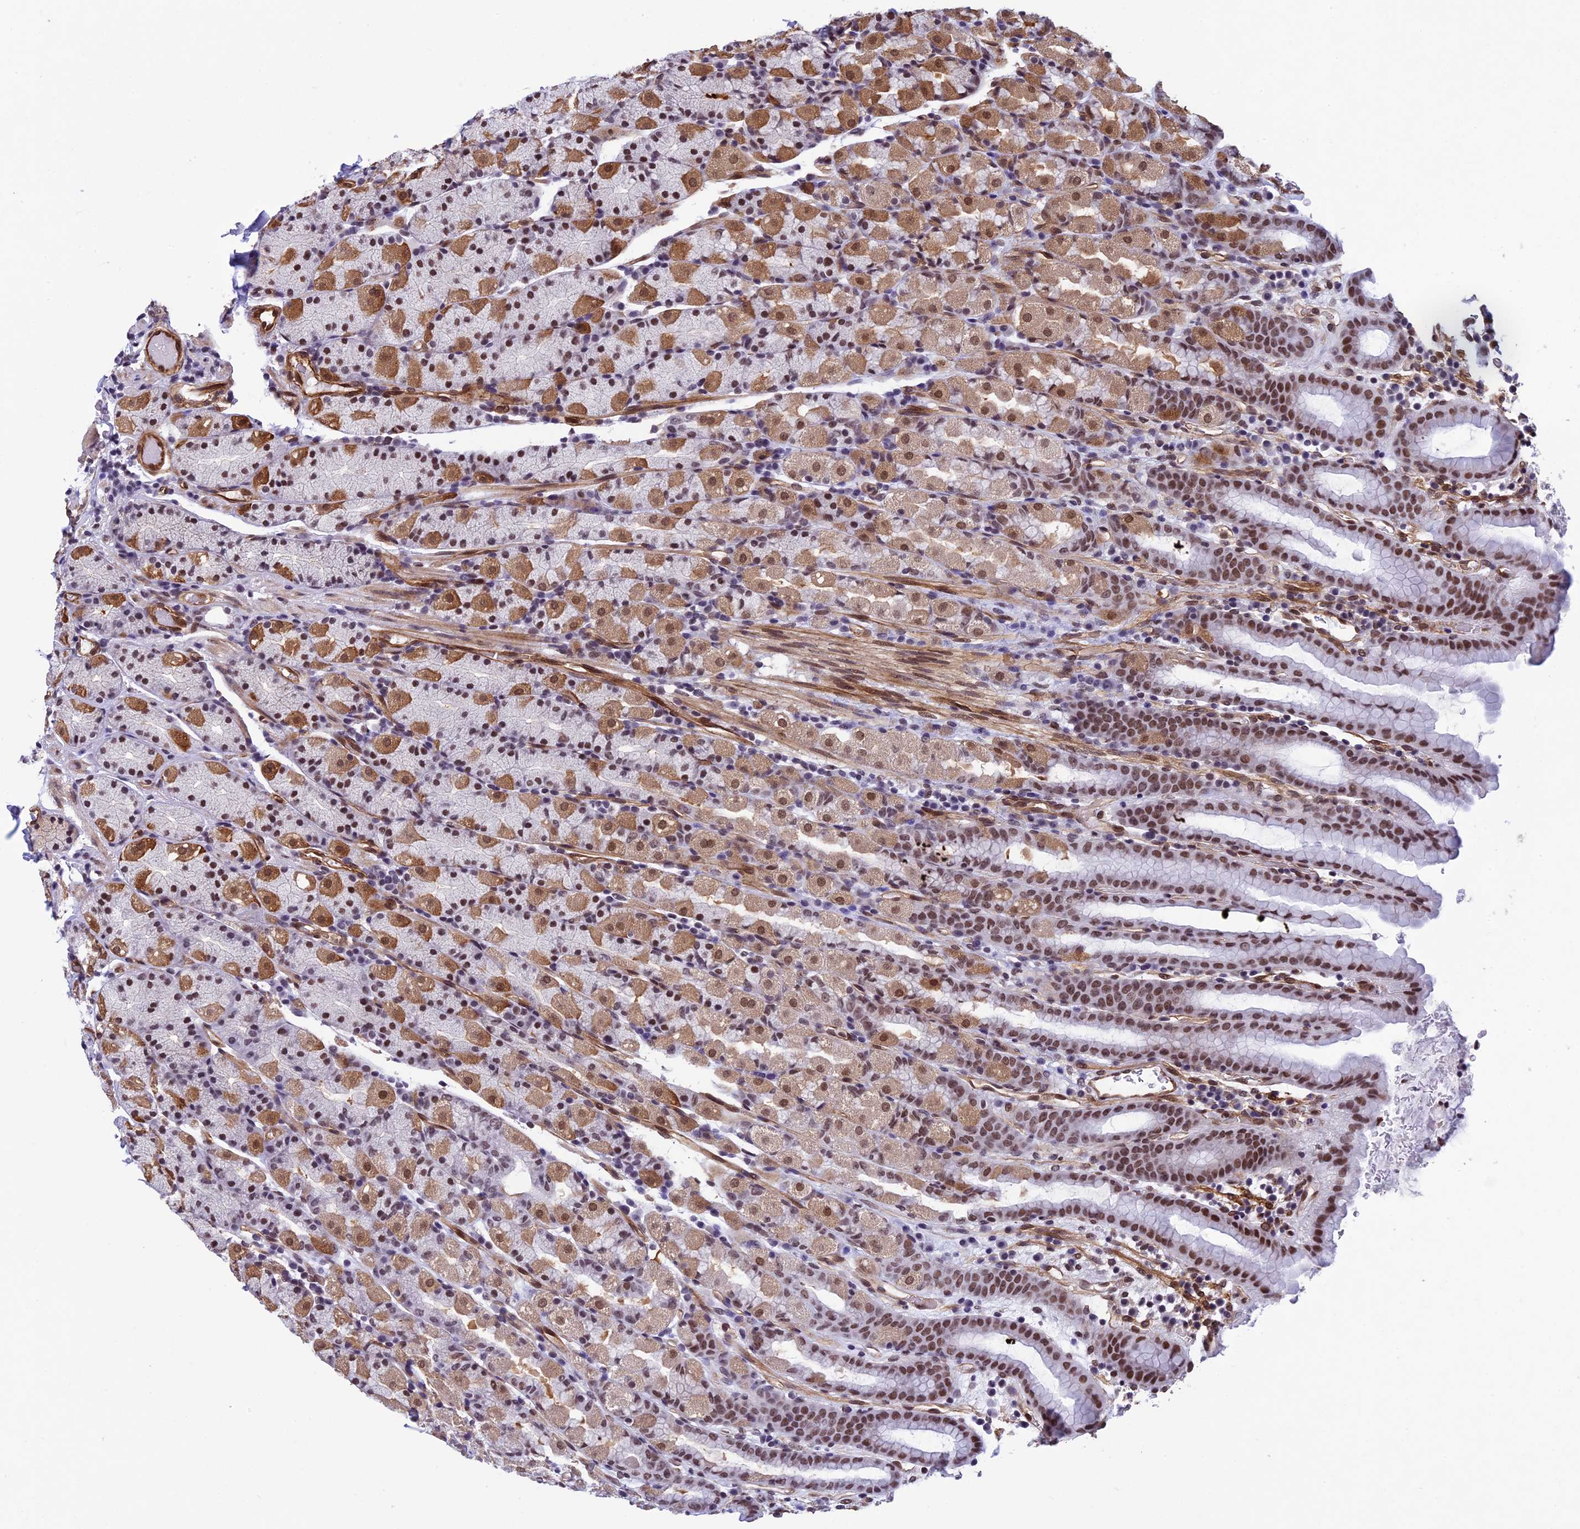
{"staining": {"intensity": "strong", "quantity": ">75%", "location": "cytoplasmic/membranous,nuclear"}, "tissue": "stomach", "cell_type": "Glandular cells", "image_type": "normal", "snomed": [{"axis": "morphology", "description": "Normal tissue, NOS"}, {"axis": "topography", "description": "Stomach, upper"}, {"axis": "topography", "description": "Stomach, lower"}, {"axis": "topography", "description": "Small intestine"}], "caption": "There is high levels of strong cytoplasmic/membranous,nuclear positivity in glandular cells of normal stomach, as demonstrated by immunohistochemical staining (brown color).", "gene": "NIPBL", "patient": {"sex": "male", "age": 68}}